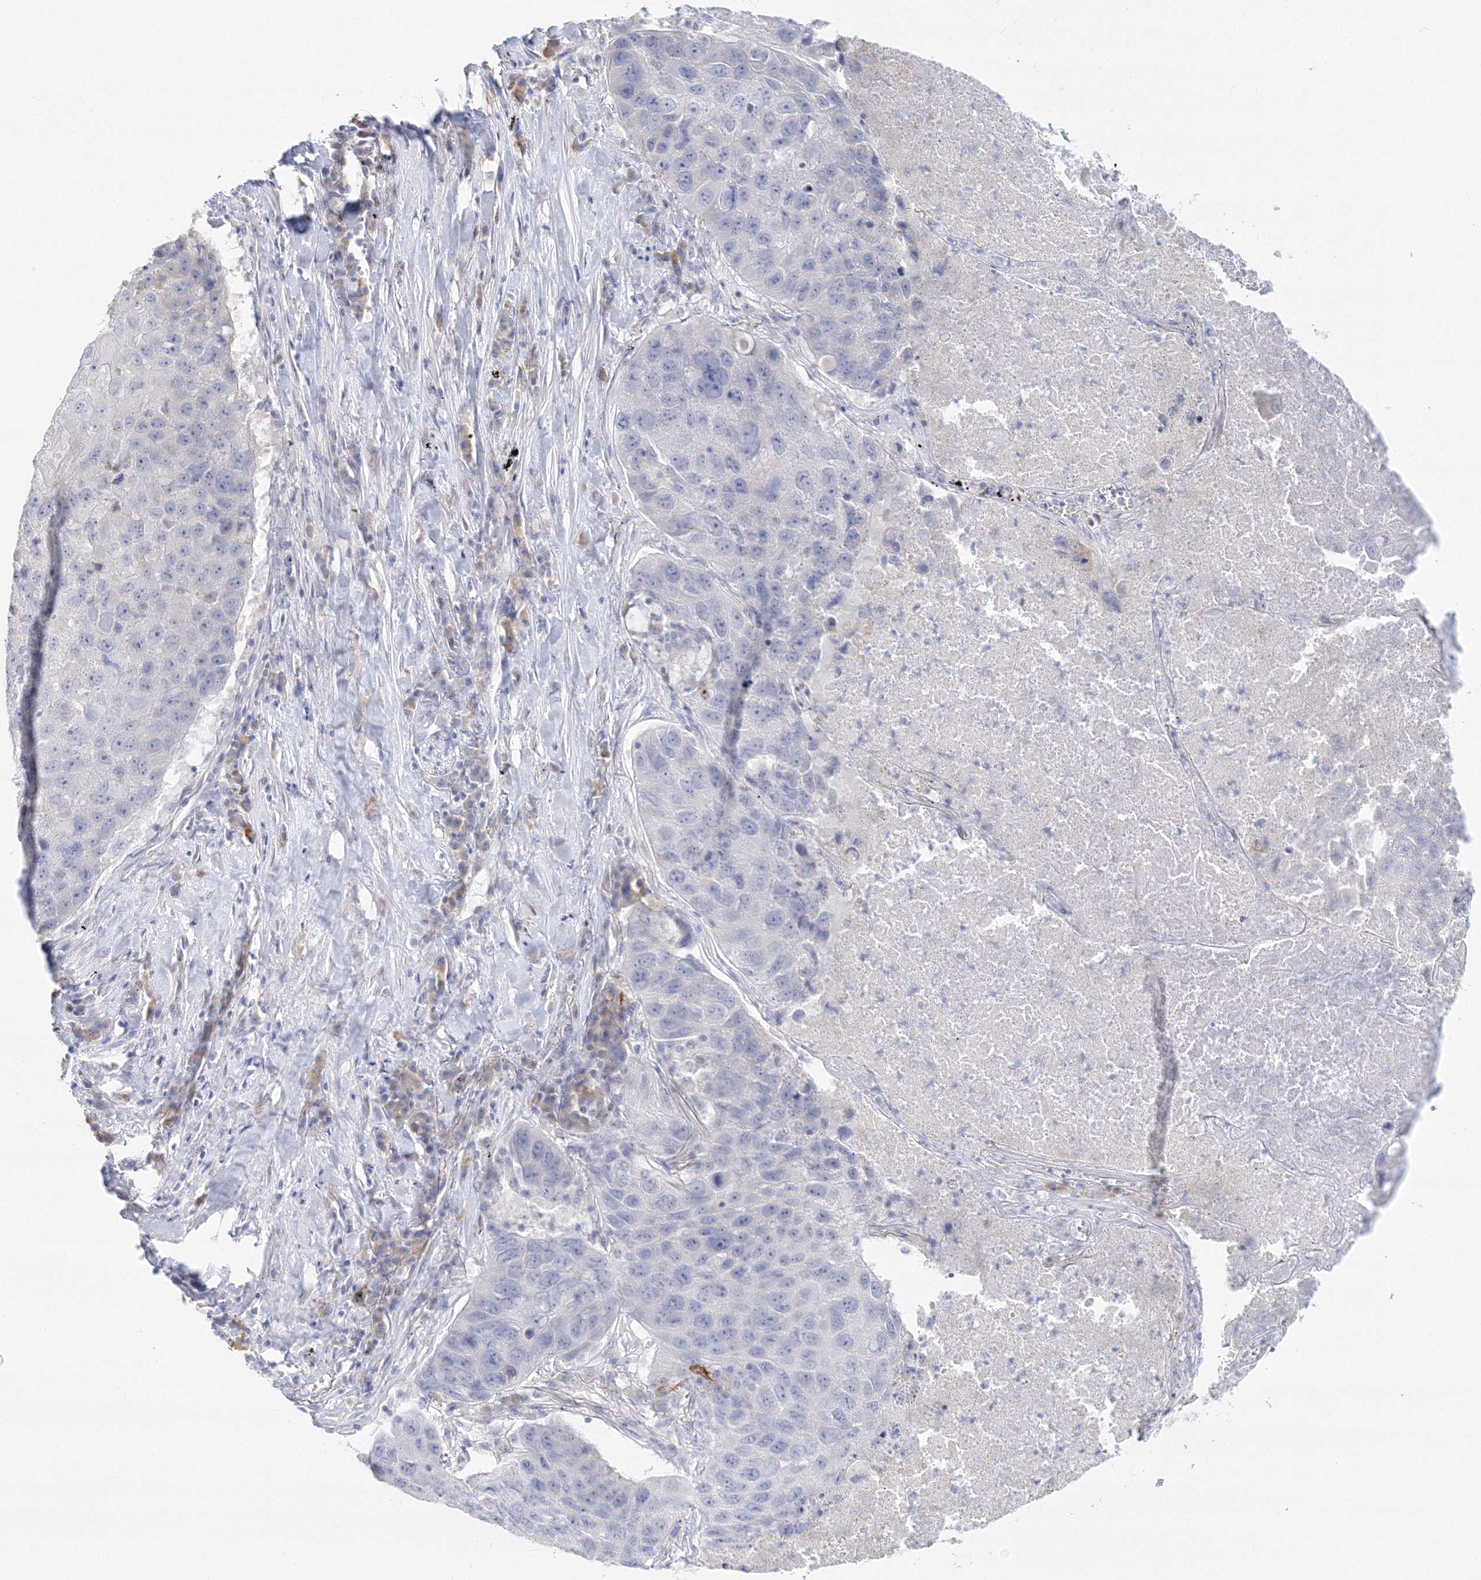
{"staining": {"intensity": "negative", "quantity": "none", "location": "none"}, "tissue": "lung cancer", "cell_type": "Tumor cells", "image_type": "cancer", "snomed": [{"axis": "morphology", "description": "Squamous cell carcinoma, NOS"}, {"axis": "topography", "description": "Lung"}], "caption": "This is an IHC image of lung cancer (squamous cell carcinoma). There is no expression in tumor cells.", "gene": "VSIG1", "patient": {"sex": "male", "age": 61}}